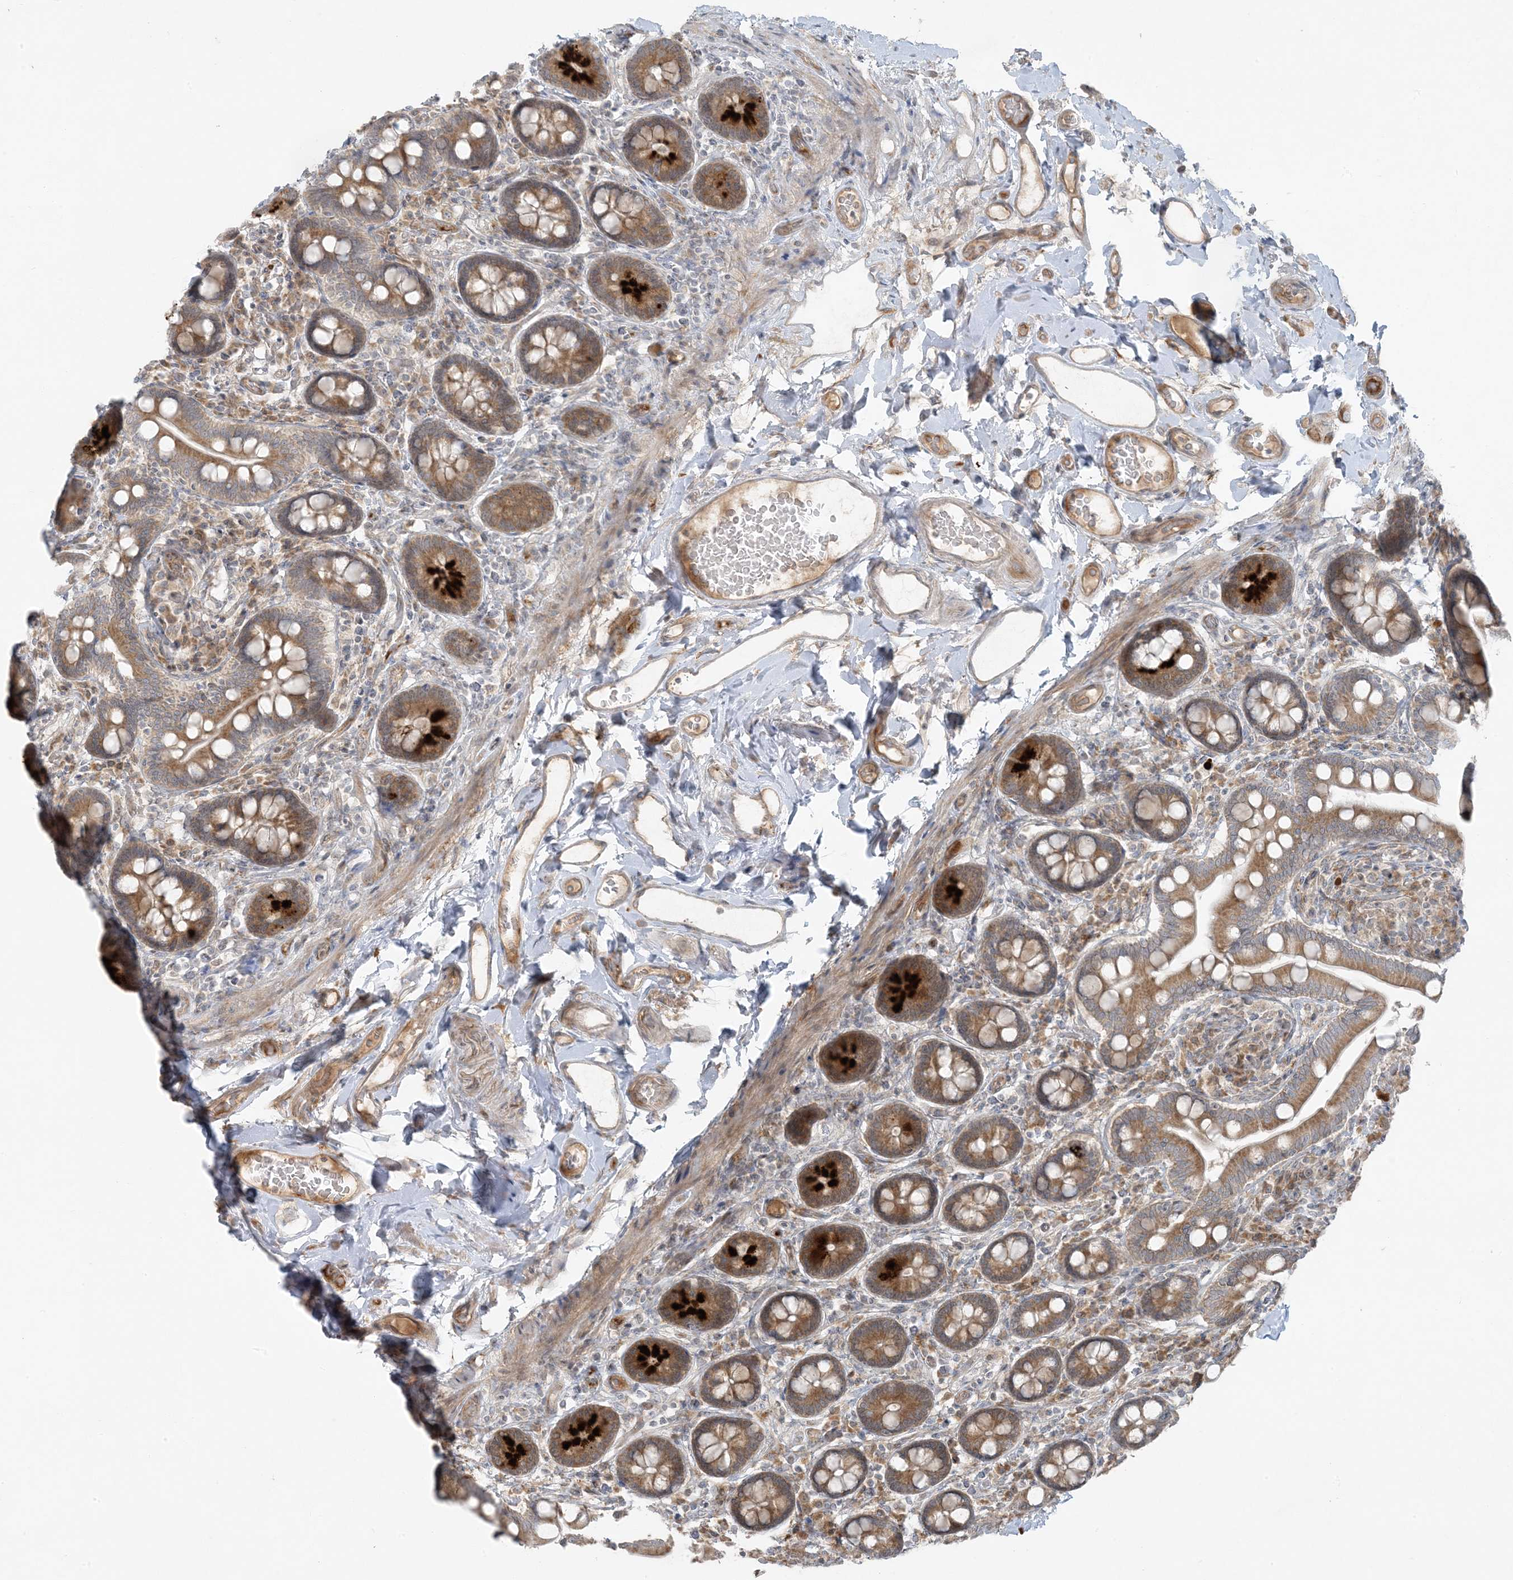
{"staining": {"intensity": "strong", "quantity": "<25%", "location": "cytoplasmic/membranous"}, "tissue": "small intestine", "cell_type": "Glandular cells", "image_type": "normal", "snomed": [{"axis": "morphology", "description": "Normal tissue, NOS"}, {"axis": "topography", "description": "Small intestine"}], "caption": "Strong cytoplasmic/membranous expression is present in approximately <25% of glandular cells in normal small intestine. (IHC, brightfield microscopy, high magnification).", "gene": "ZNF263", "patient": {"sex": "female", "age": 64}}